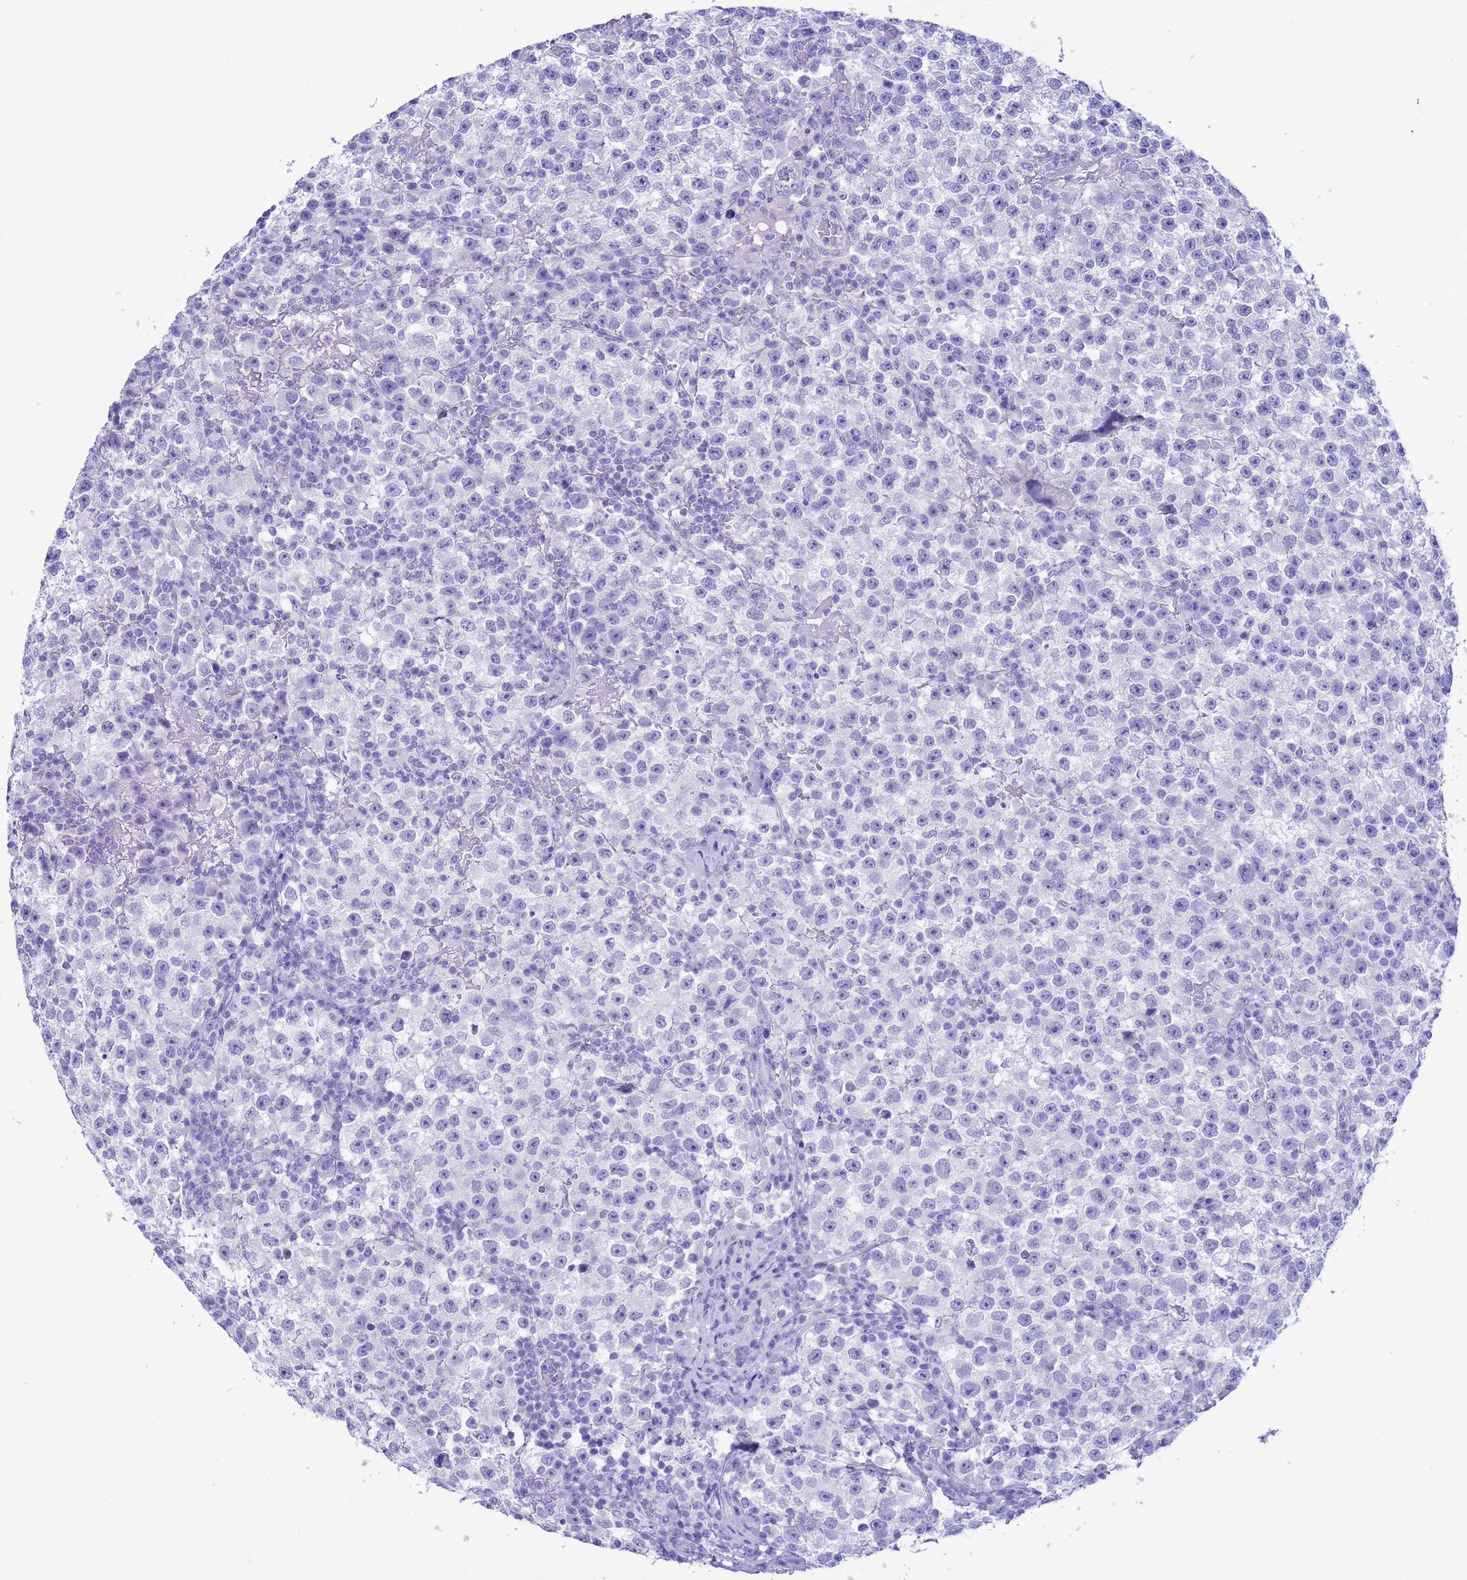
{"staining": {"intensity": "negative", "quantity": "none", "location": "none"}, "tissue": "testis cancer", "cell_type": "Tumor cells", "image_type": "cancer", "snomed": [{"axis": "morphology", "description": "Seminoma, NOS"}, {"axis": "topography", "description": "Testis"}], "caption": "Protein analysis of testis seminoma reveals no significant positivity in tumor cells. The staining was performed using DAB to visualize the protein expression in brown, while the nuclei were stained in blue with hematoxylin (Magnification: 20x).", "gene": "GSTM1", "patient": {"sex": "male", "age": 22}}